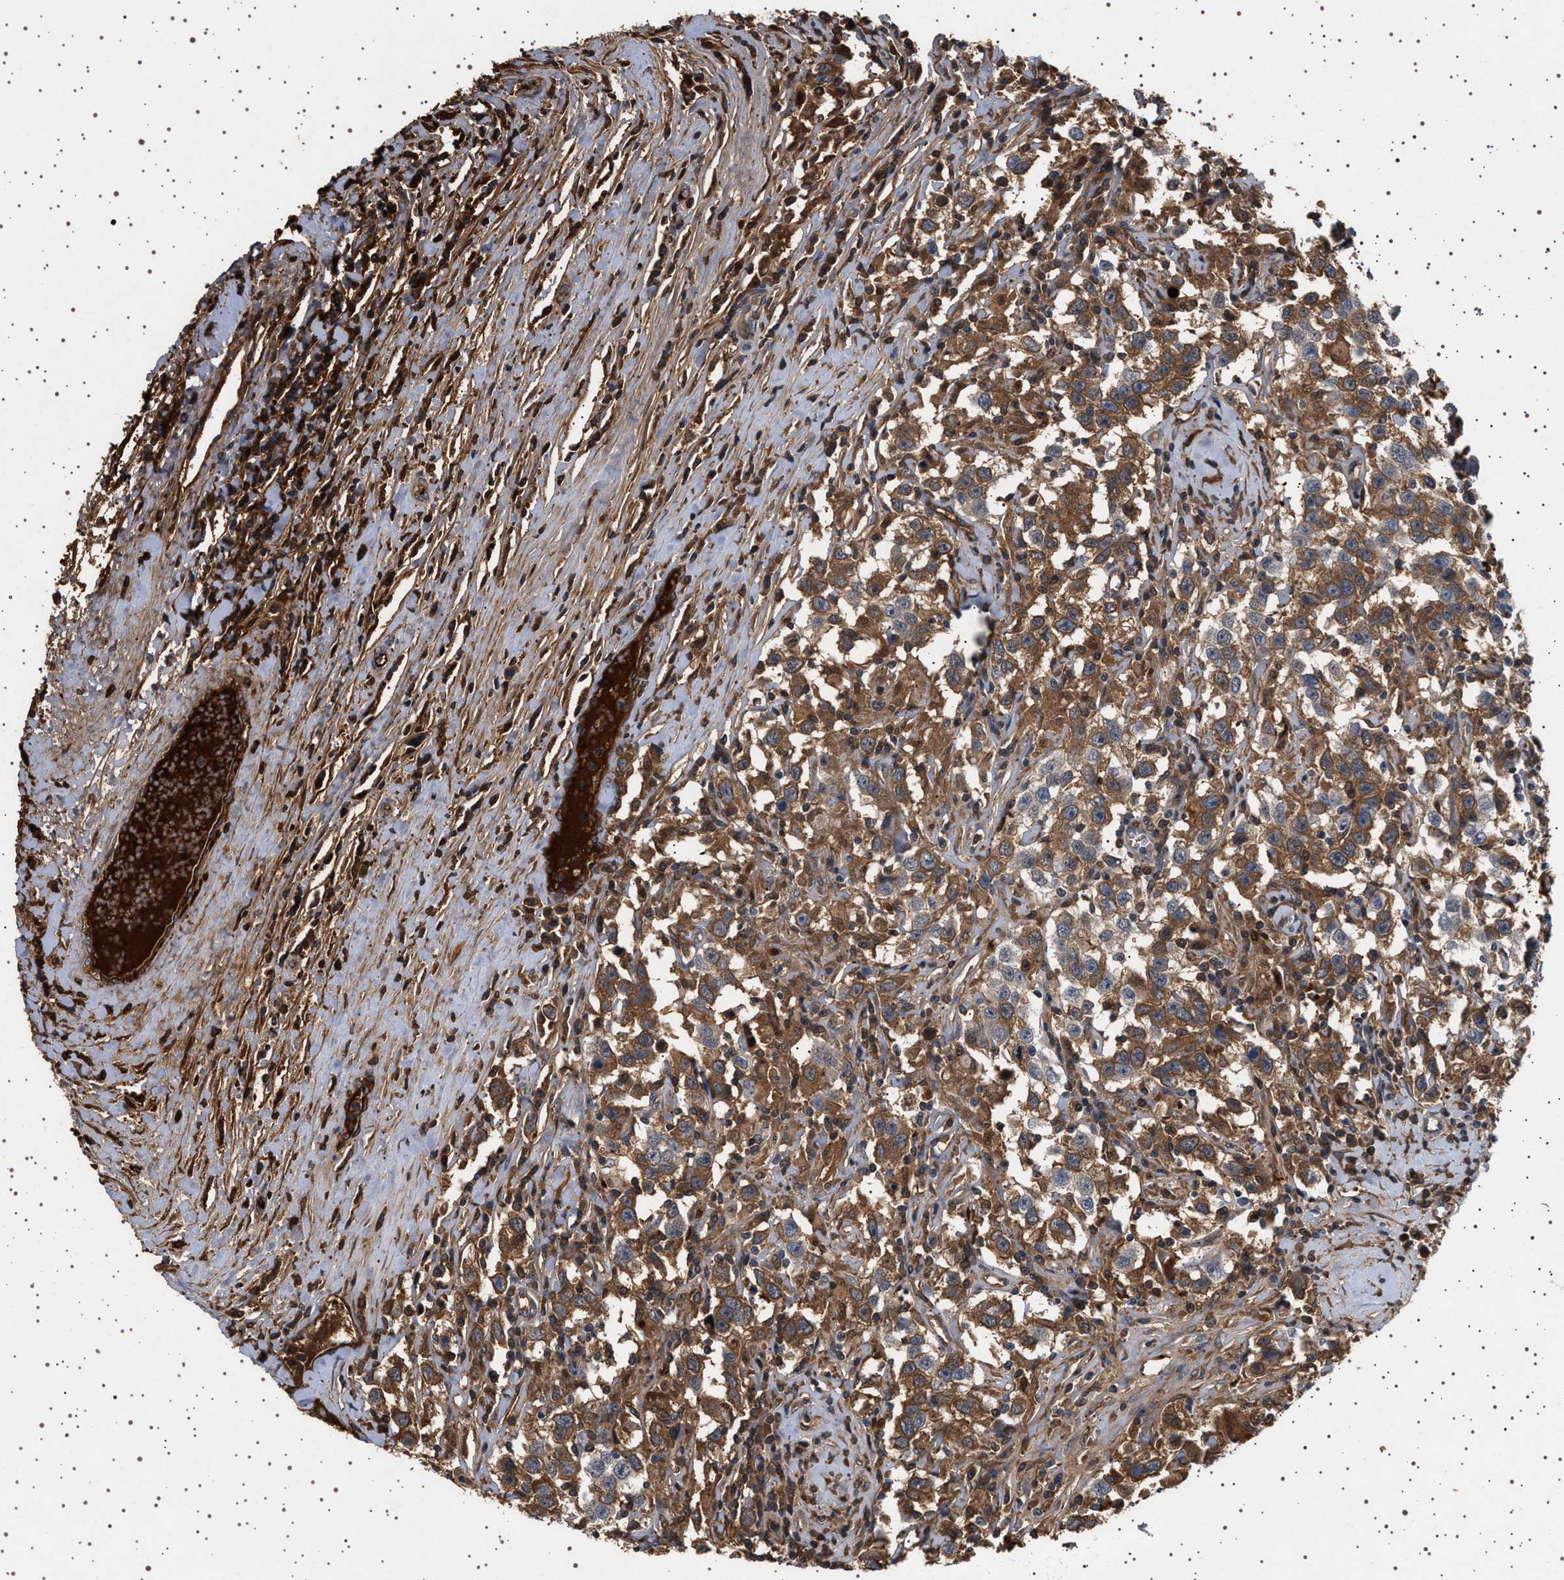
{"staining": {"intensity": "moderate", "quantity": ">75%", "location": "cytoplasmic/membranous"}, "tissue": "testis cancer", "cell_type": "Tumor cells", "image_type": "cancer", "snomed": [{"axis": "morphology", "description": "Seminoma, NOS"}, {"axis": "topography", "description": "Testis"}], "caption": "This photomicrograph shows IHC staining of human testis cancer, with medium moderate cytoplasmic/membranous staining in approximately >75% of tumor cells.", "gene": "FICD", "patient": {"sex": "male", "age": 41}}